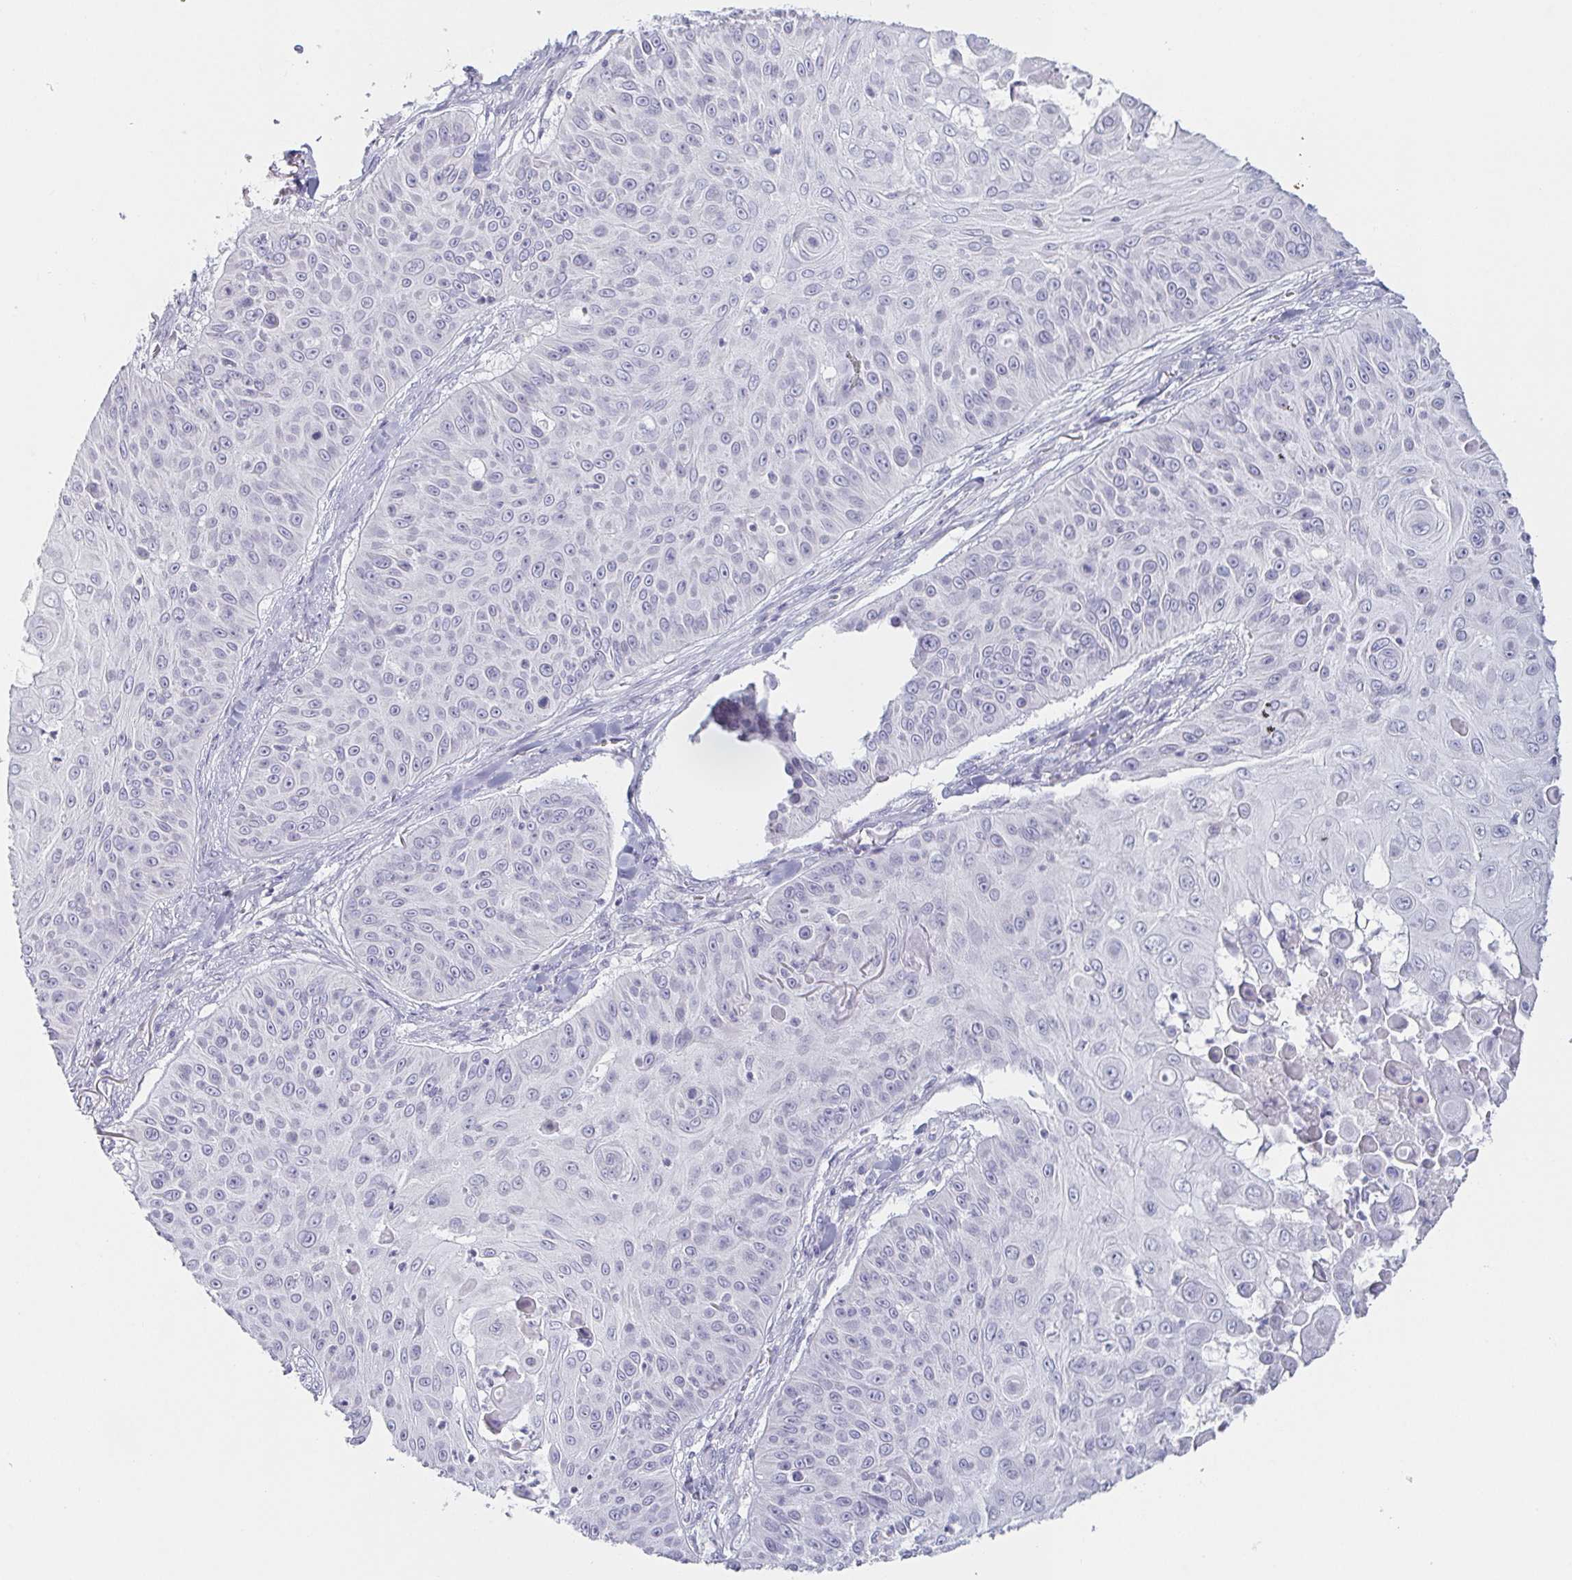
{"staining": {"intensity": "negative", "quantity": "none", "location": "none"}, "tissue": "skin cancer", "cell_type": "Tumor cells", "image_type": "cancer", "snomed": [{"axis": "morphology", "description": "Squamous cell carcinoma, NOS"}, {"axis": "topography", "description": "Skin"}], "caption": "High power microscopy photomicrograph of an immunohistochemistry (IHC) micrograph of squamous cell carcinoma (skin), revealing no significant staining in tumor cells. (DAB (3,3'-diaminobenzidine) immunohistochemistry (IHC) visualized using brightfield microscopy, high magnification).", "gene": "PRR27", "patient": {"sex": "male", "age": 82}}